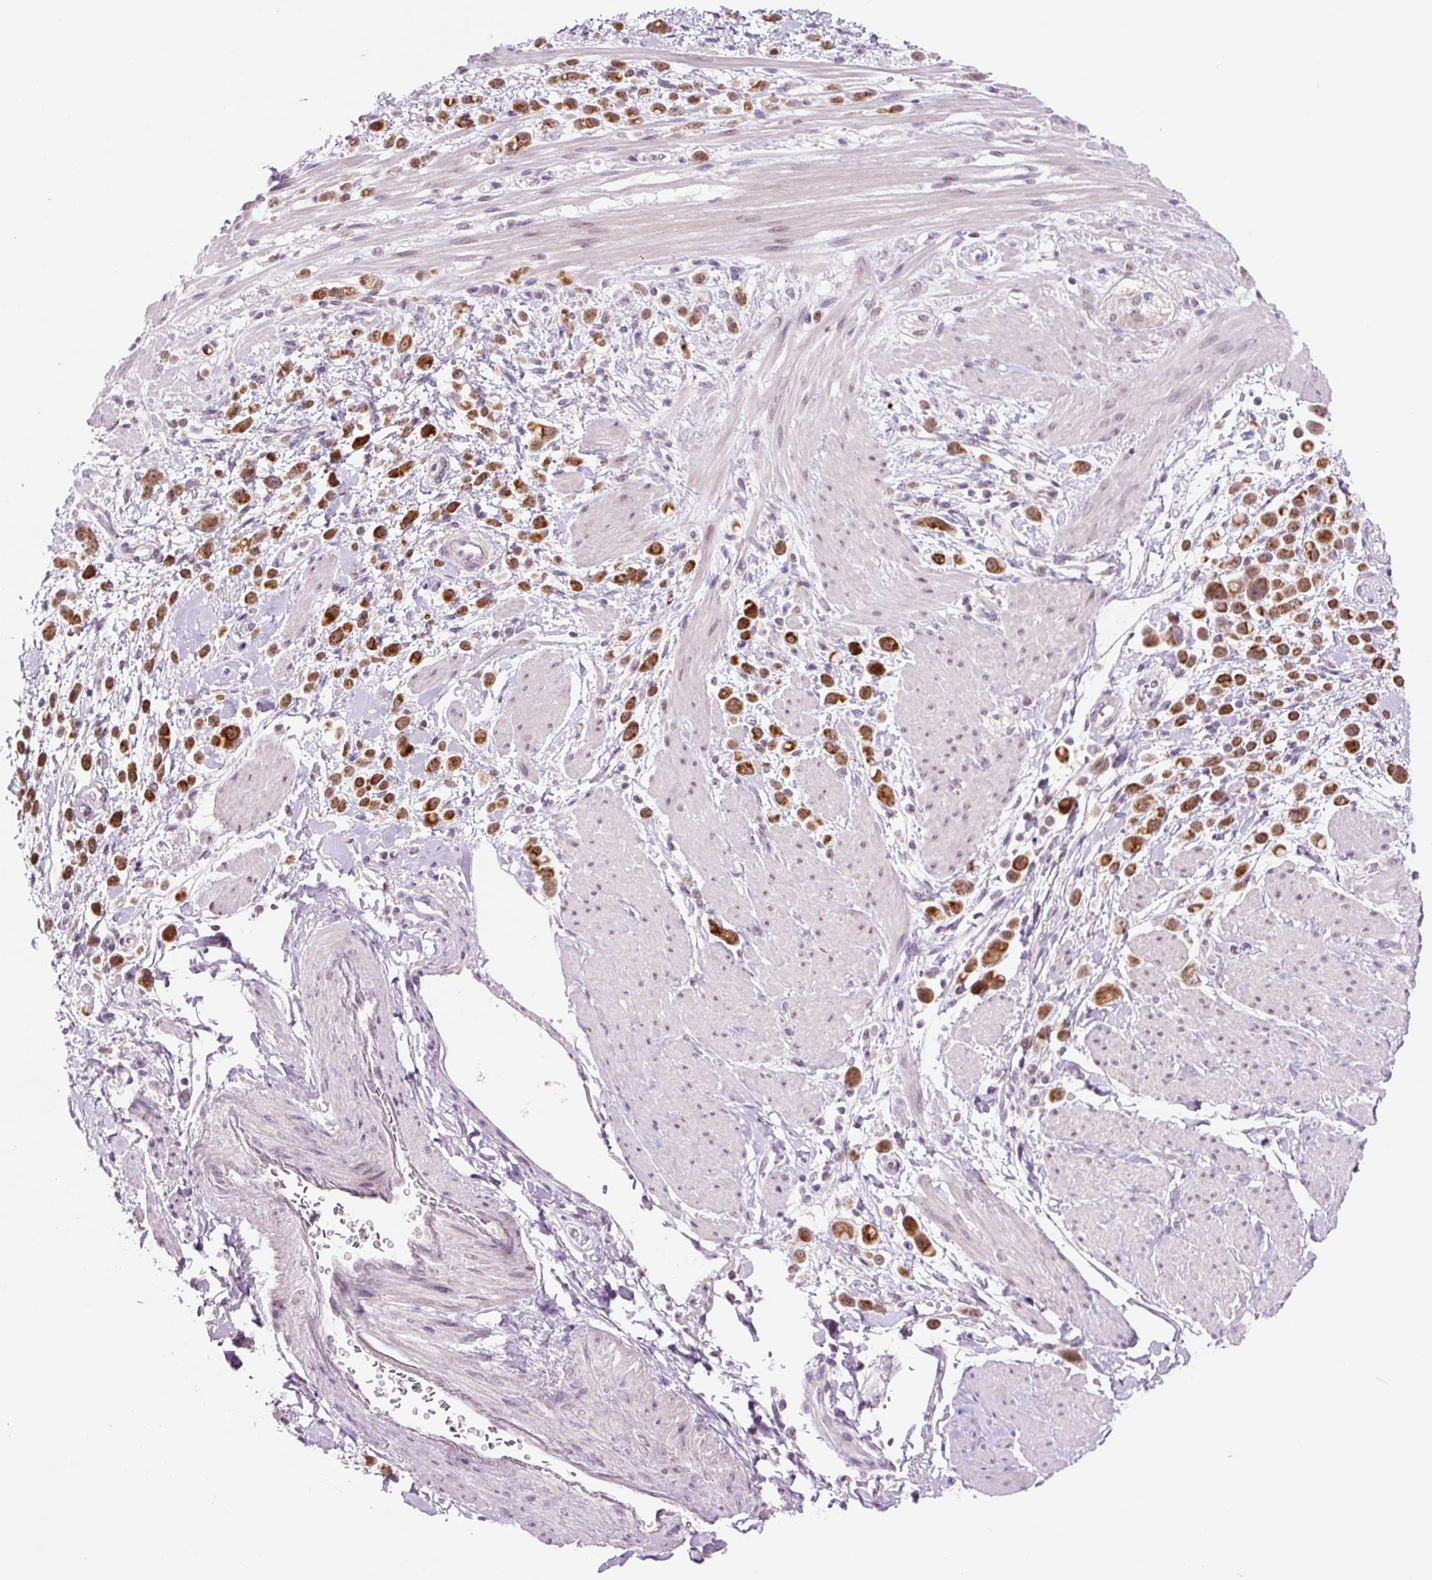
{"staining": {"intensity": "strong", "quantity": ">75%", "location": "cytoplasmic/membranous,nuclear"}, "tissue": "pancreatic cancer", "cell_type": "Tumor cells", "image_type": "cancer", "snomed": [{"axis": "morphology", "description": "Normal tissue, NOS"}, {"axis": "morphology", "description": "Adenocarcinoma, NOS"}, {"axis": "topography", "description": "Pancreas"}], "caption": "Human pancreatic cancer (adenocarcinoma) stained with a brown dye reveals strong cytoplasmic/membranous and nuclear positive positivity in approximately >75% of tumor cells.", "gene": "PCK2", "patient": {"sex": "female", "age": 64}}